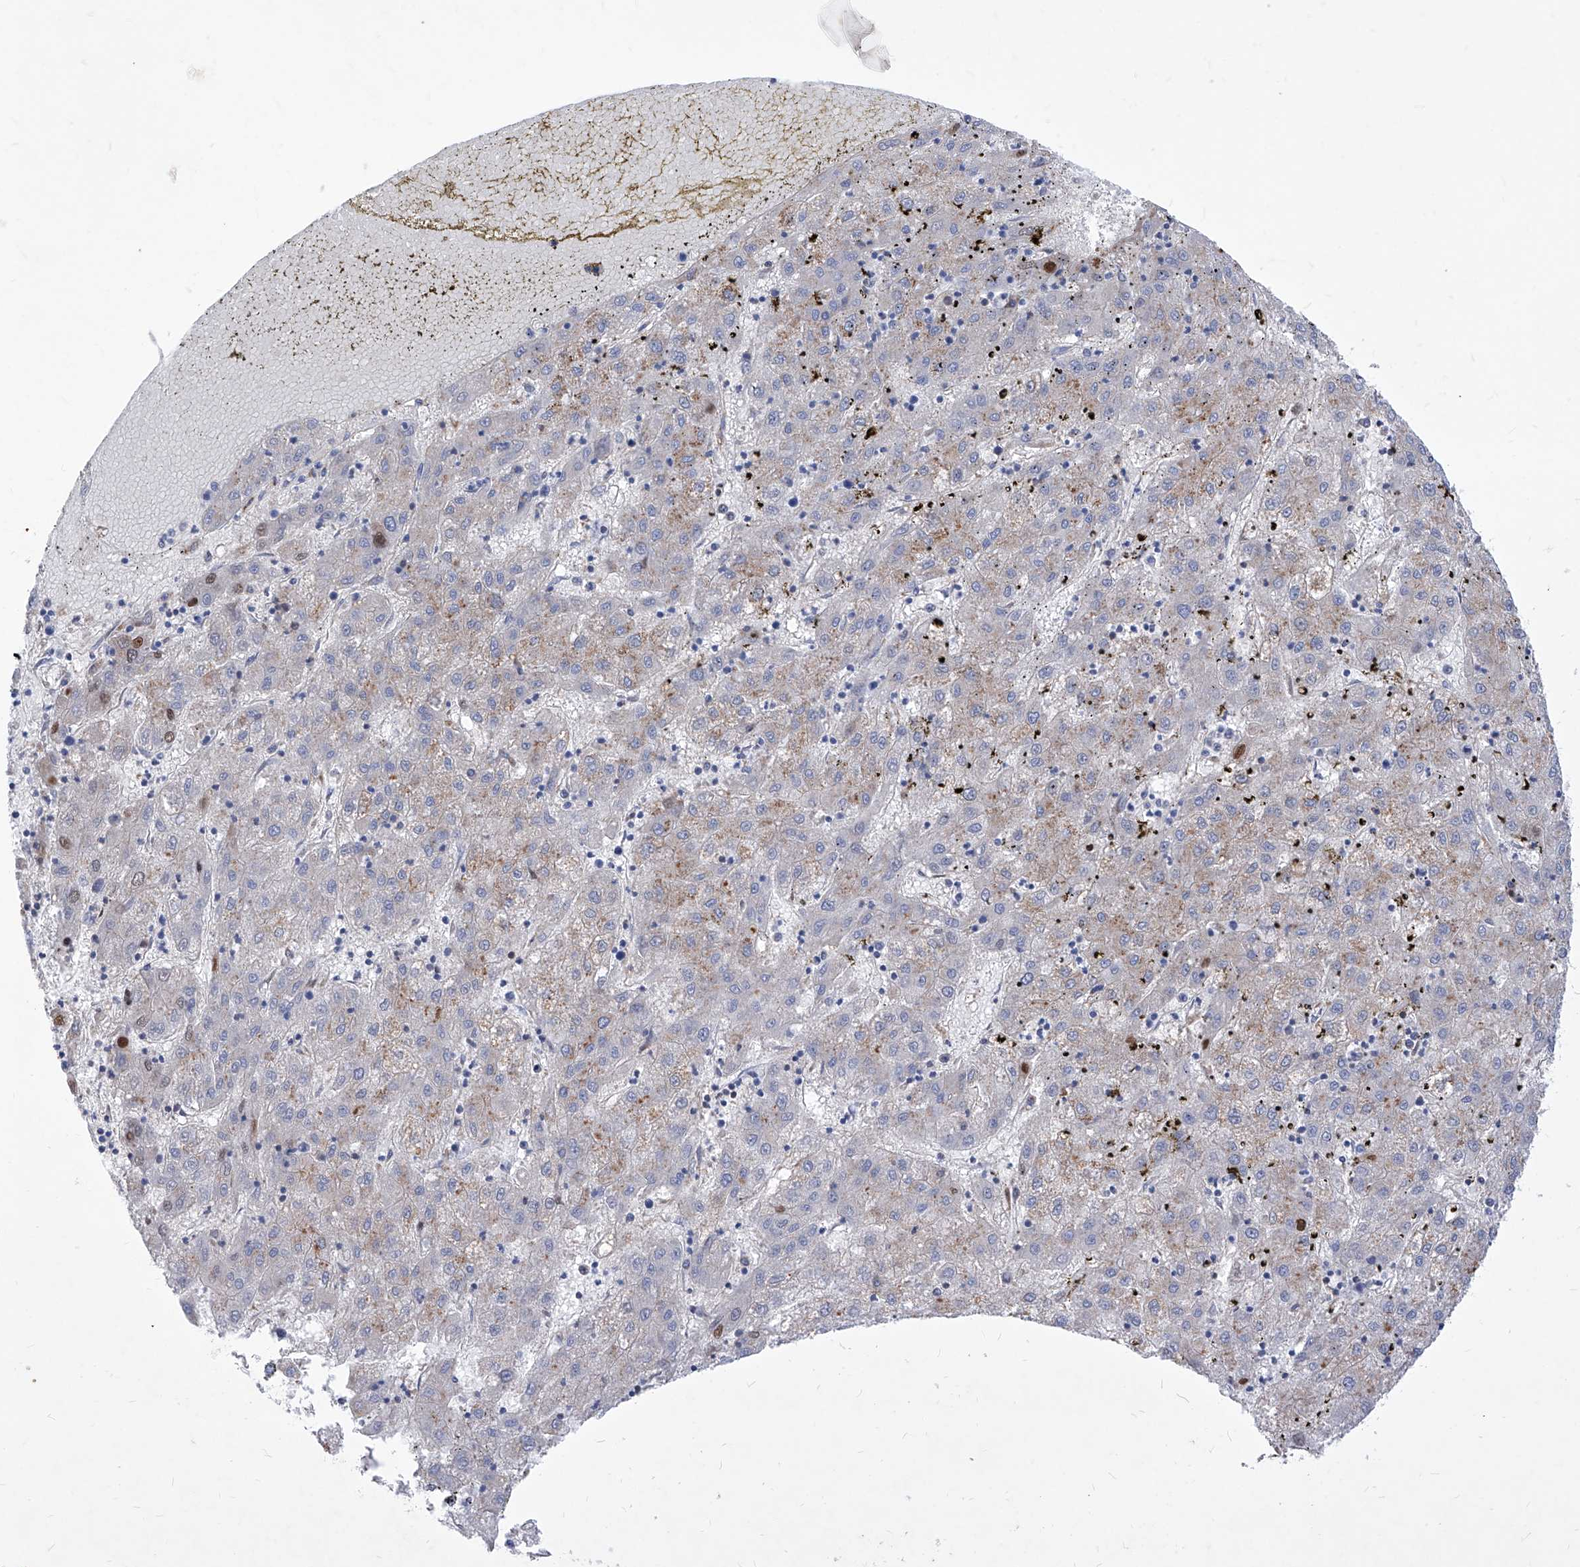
{"staining": {"intensity": "weak", "quantity": "25%-75%", "location": "cytoplasmic/membranous"}, "tissue": "liver cancer", "cell_type": "Tumor cells", "image_type": "cancer", "snomed": [{"axis": "morphology", "description": "Carcinoma, Hepatocellular, NOS"}, {"axis": "topography", "description": "Liver"}], "caption": "IHC micrograph of liver cancer (hepatocellular carcinoma) stained for a protein (brown), which demonstrates low levels of weak cytoplasmic/membranous staining in about 25%-75% of tumor cells.", "gene": "HRNR", "patient": {"sex": "male", "age": 72}}